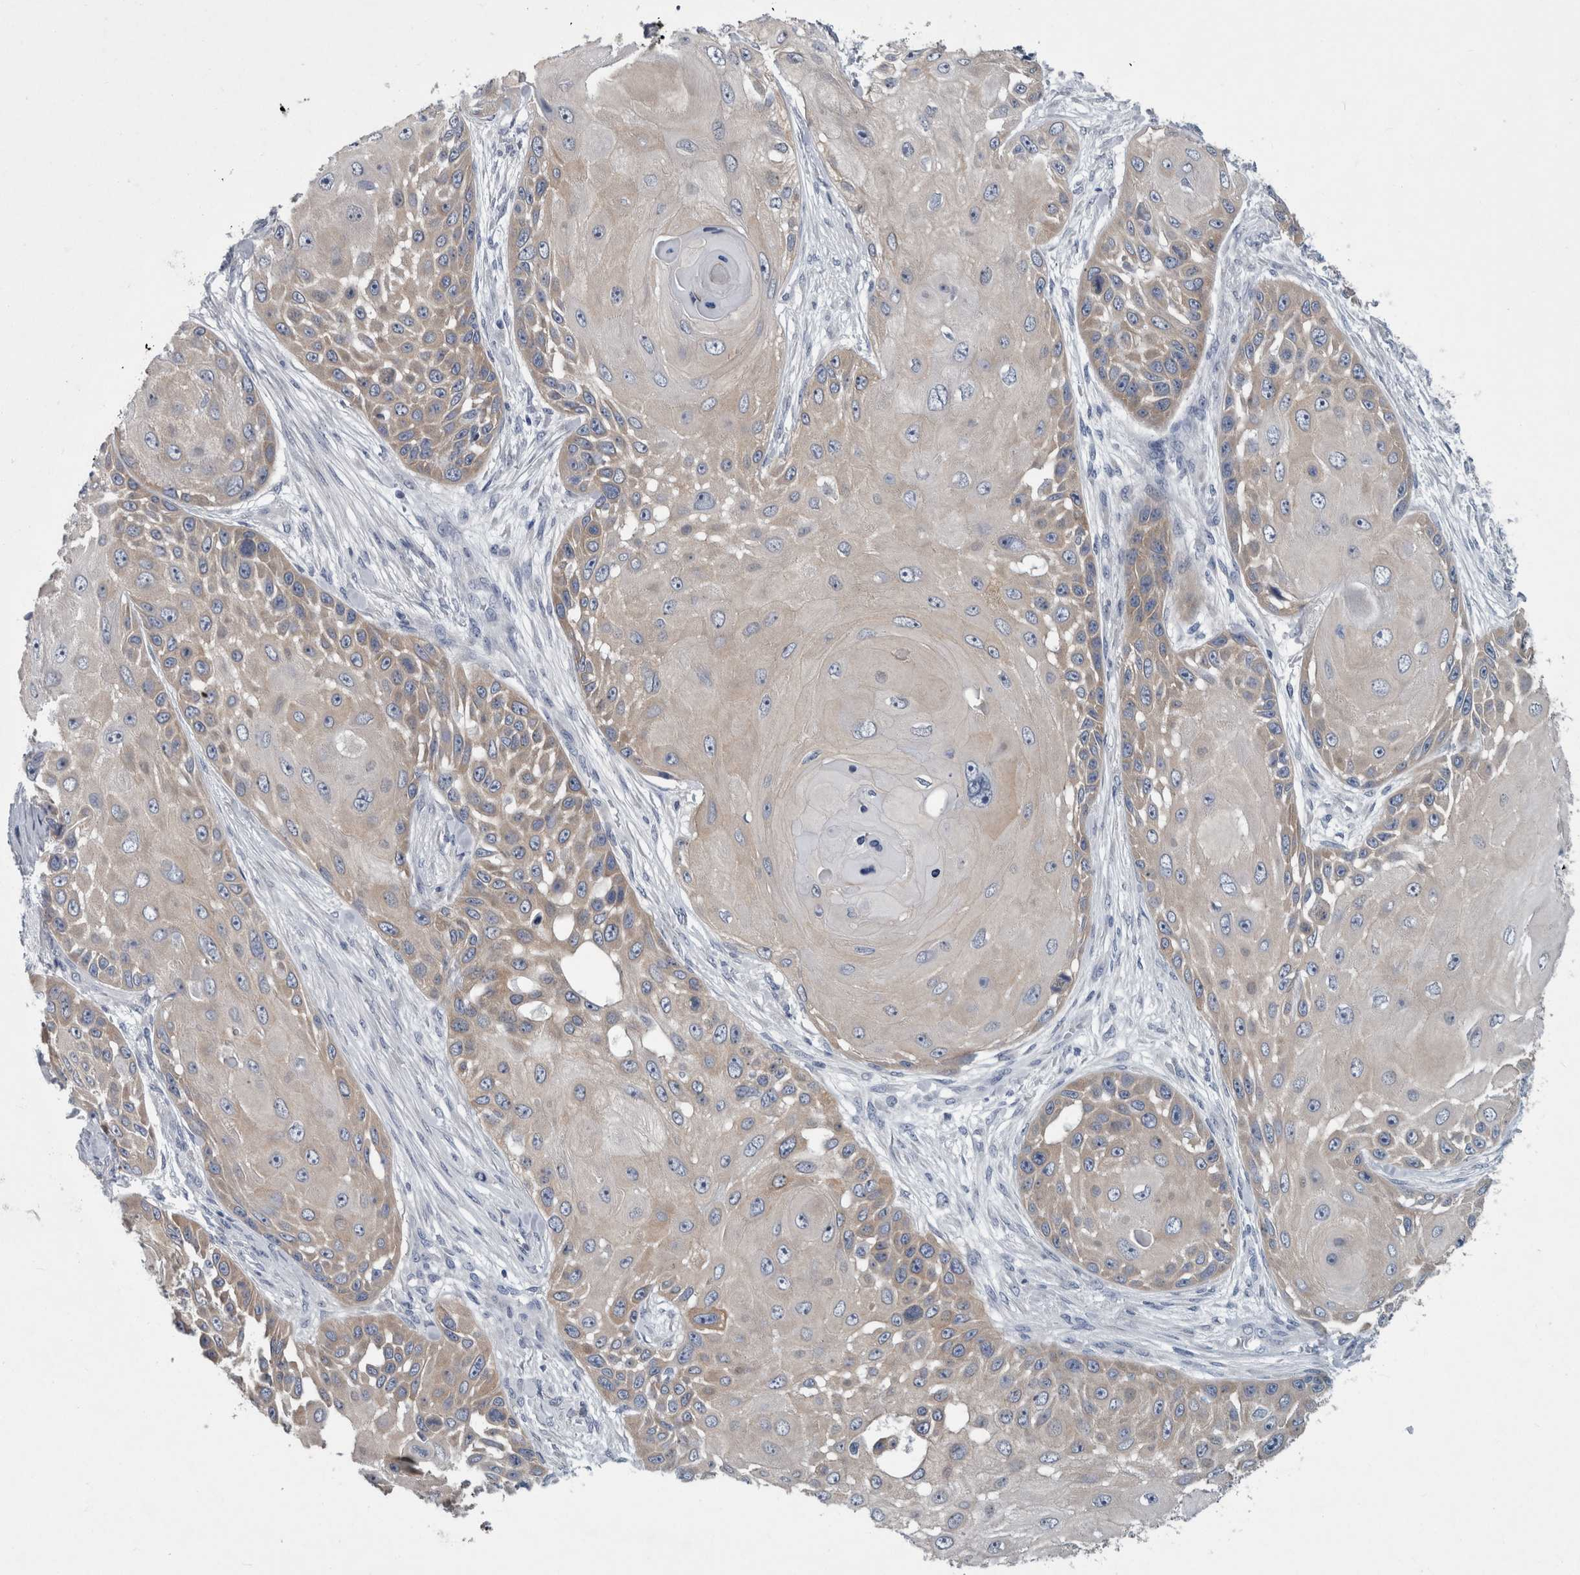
{"staining": {"intensity": "weak", "quantity": "<25%", "location": "cytoplasmic/membranous"}, "tissue": "skin cancer", "cell_type": "Tumor cells", "image_type": "cancer", "snomed": [{"axis": "morphology", "description": "Squamous cell carcinoma, NOS"}, {"axis": "topography", "description": "Skin"}], "caption": "IHC photomicrograph of skin cancer (squamous cell carcinoma) stained for a protein (brown), which shows no positivity in tumor cells.", "gene": "FAM83H", "patient": {"sex": "female", "age": 44}}